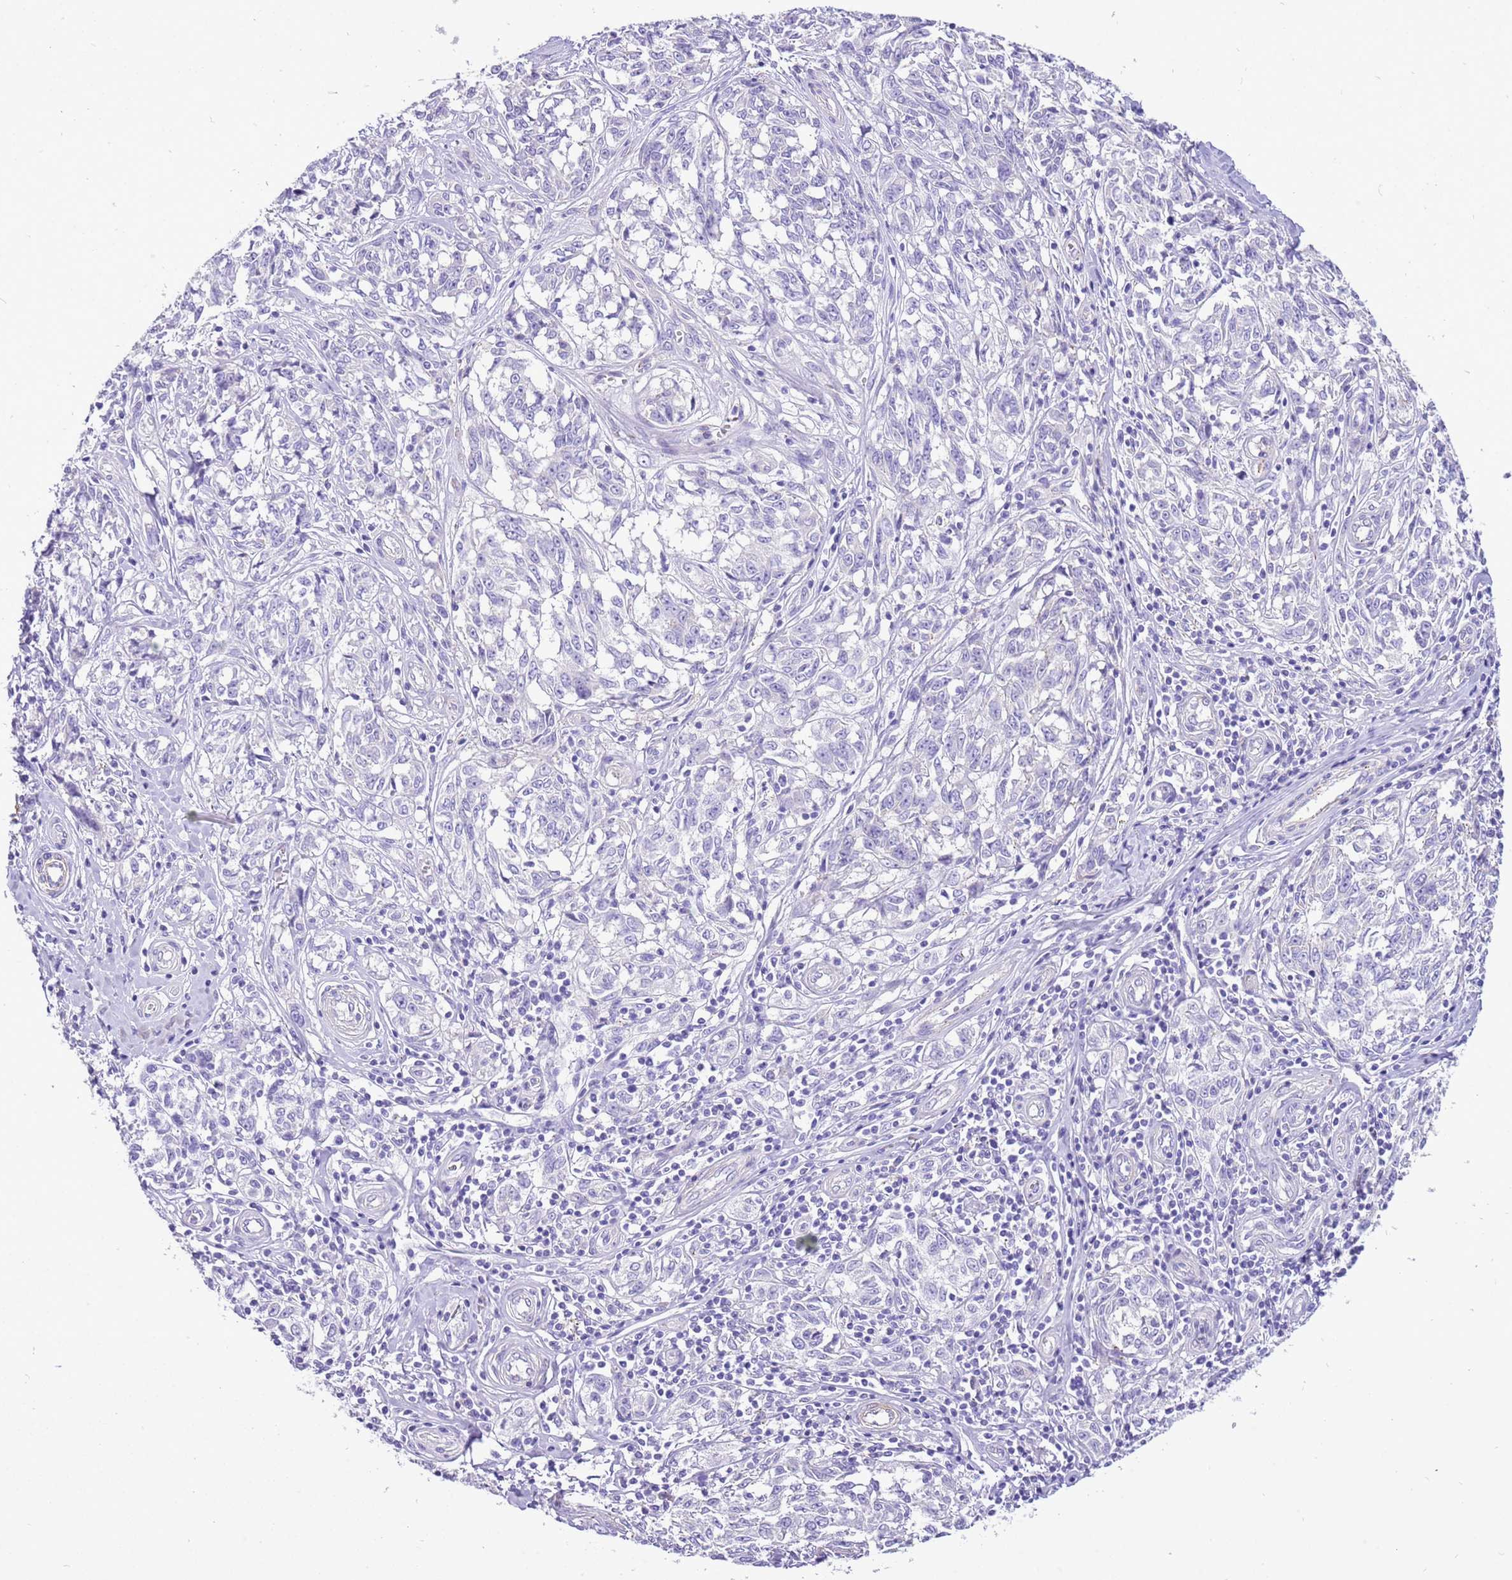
{"staining": {"intensity": "negative", "quantity": "none", "location": "none"}, "tissue": "melanoma", "cell_type": "Tumor cells", "image_type": "cancer", "snomed": [{"axis": "morphology", "description": "Normal tissue, NOS"}, {"axis": "morphology", "description": "Malignant melanoma, NOS"}, {"axis": "topography", "description": "Skin"}], "caption": "A photomicrograph of melanoma stained for a protein demonstrates no brown staining in tumor cells.", "gene": "KBTBD3", "patient": {"sex": "female", "age": 64}}